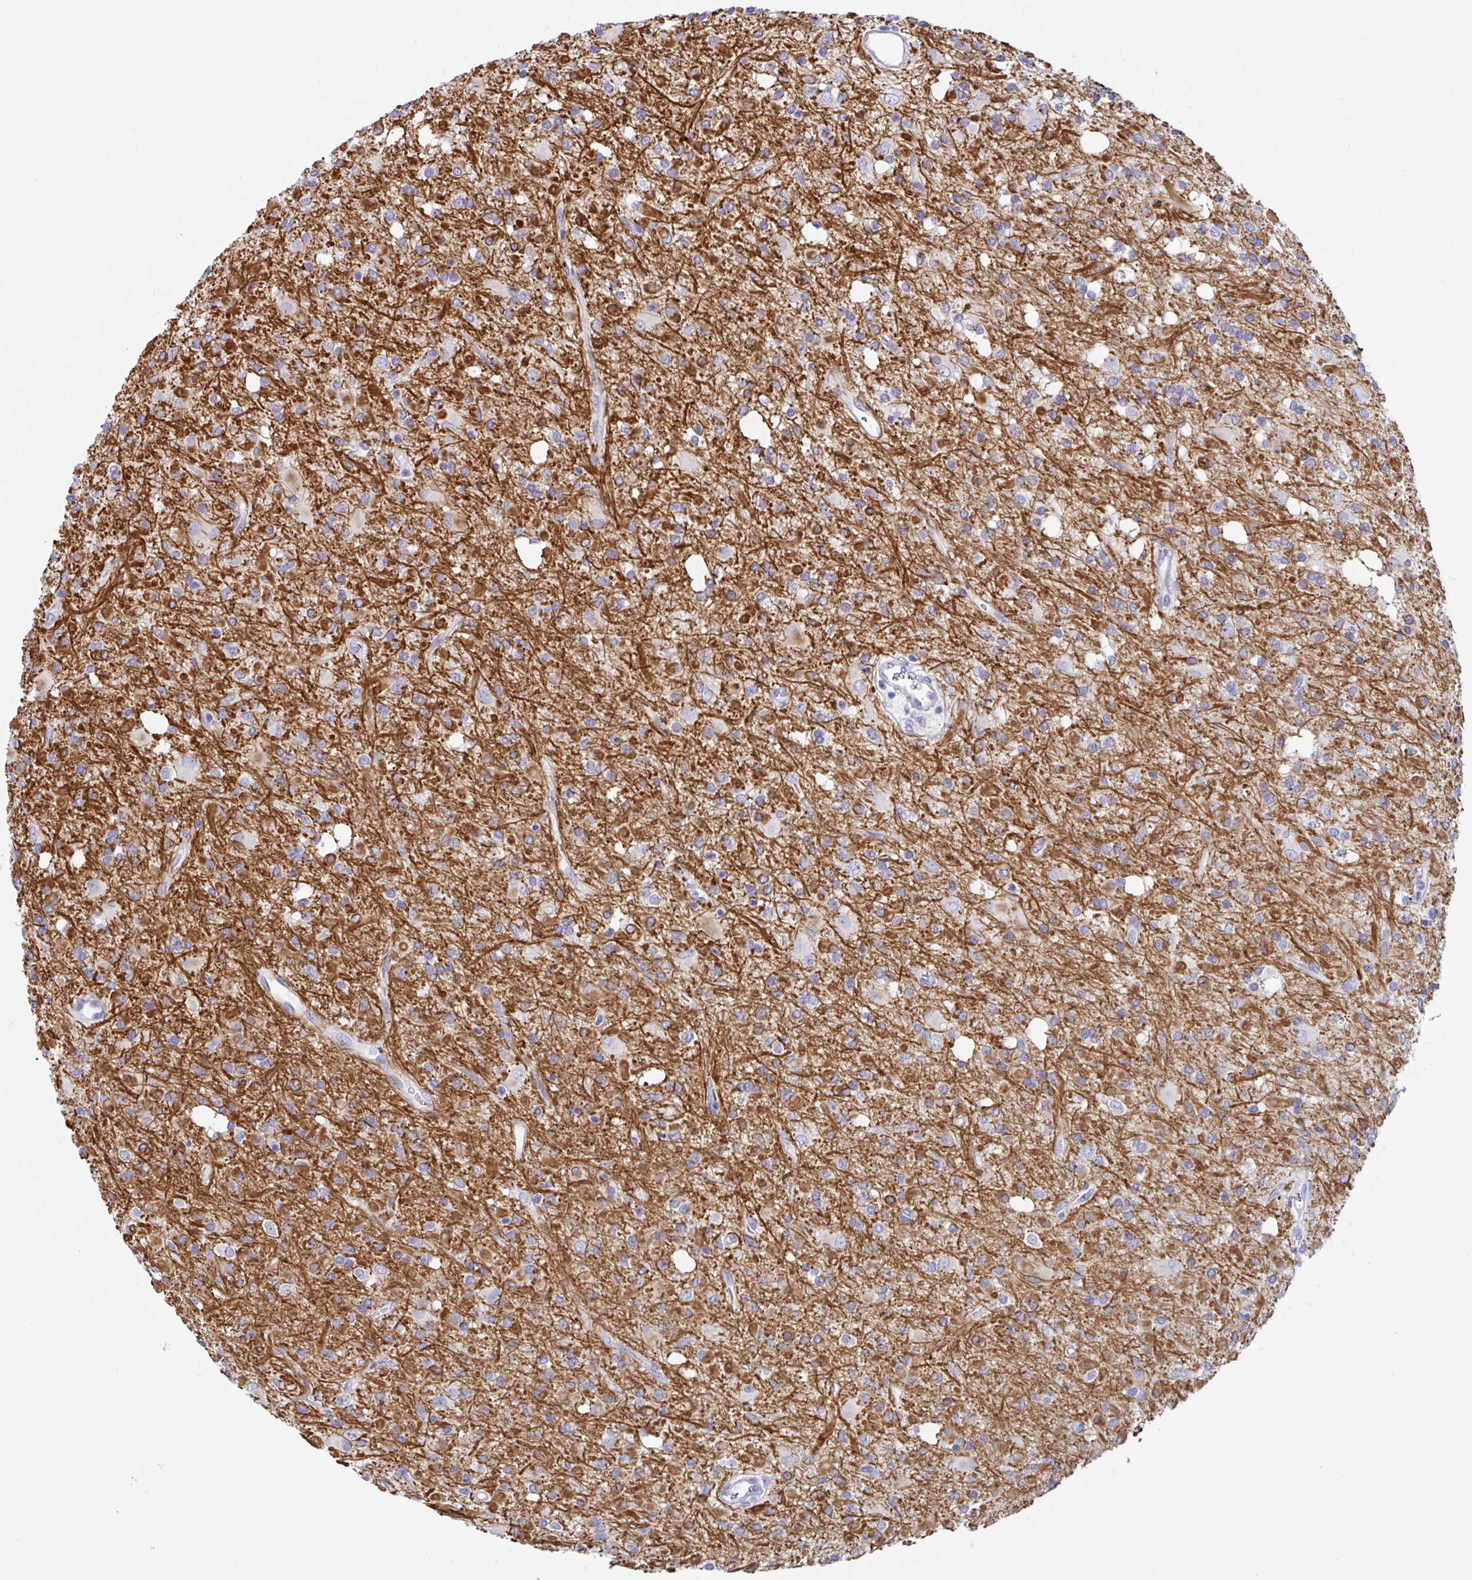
{"staining": {"intensity": "strong", "quantity": "25%-75%", "location": "cytoplasmic/membranous"}, "tissue": "glioma", "cell_type": "Tumor cells", "image_type": "cancer", "snomed": [{"axis": "morphology", "description": "Glioma, malignant, Low grade"}, {"axis": "topography", "description": "Brain"}], "caption": "A photomicrograph of human glioma stained for a protein shows strong cytoplasmic/membranous brown staining in tumor cells.", "gene": "ZPBP", "patient": {"sex": "female", "age": 33}}